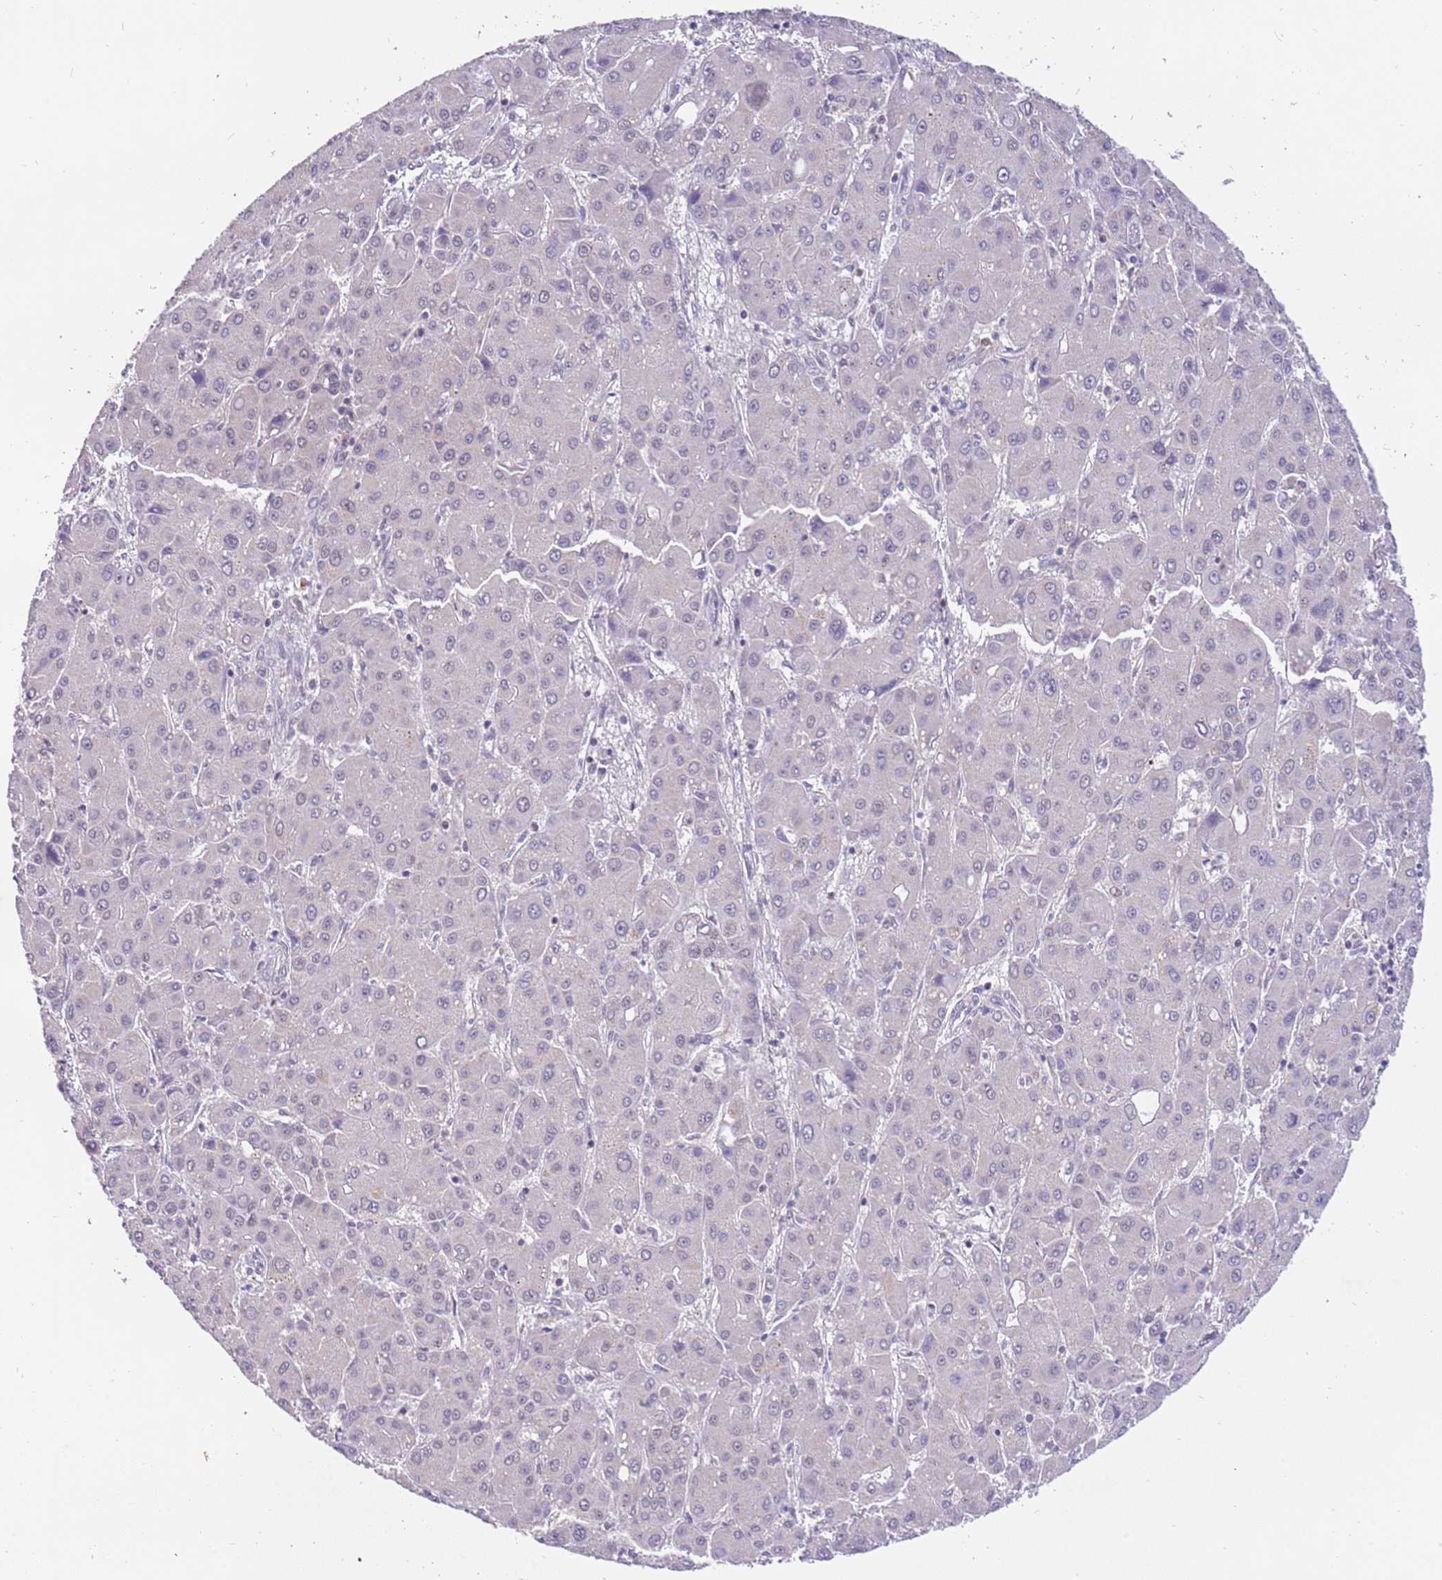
{"staining": {"intensity": "negative", "quantity": "none", "location": "none"}, "tissue": "liver cancer", "cell_type": "Tumor cells", "image_type": "cancer", "snomed": [{"axis": "morphology", "description": "Carcinoma, Hepatocellular, NOS"}, {"axis": "topography", "description": "Liver"}], "caption": "The micrograph displays no staining of tumor cells in liver cancer (hepatocellular carcinoma).", "gene": "MAGEF1", "patient": {"sex": "male", "age": 55}}